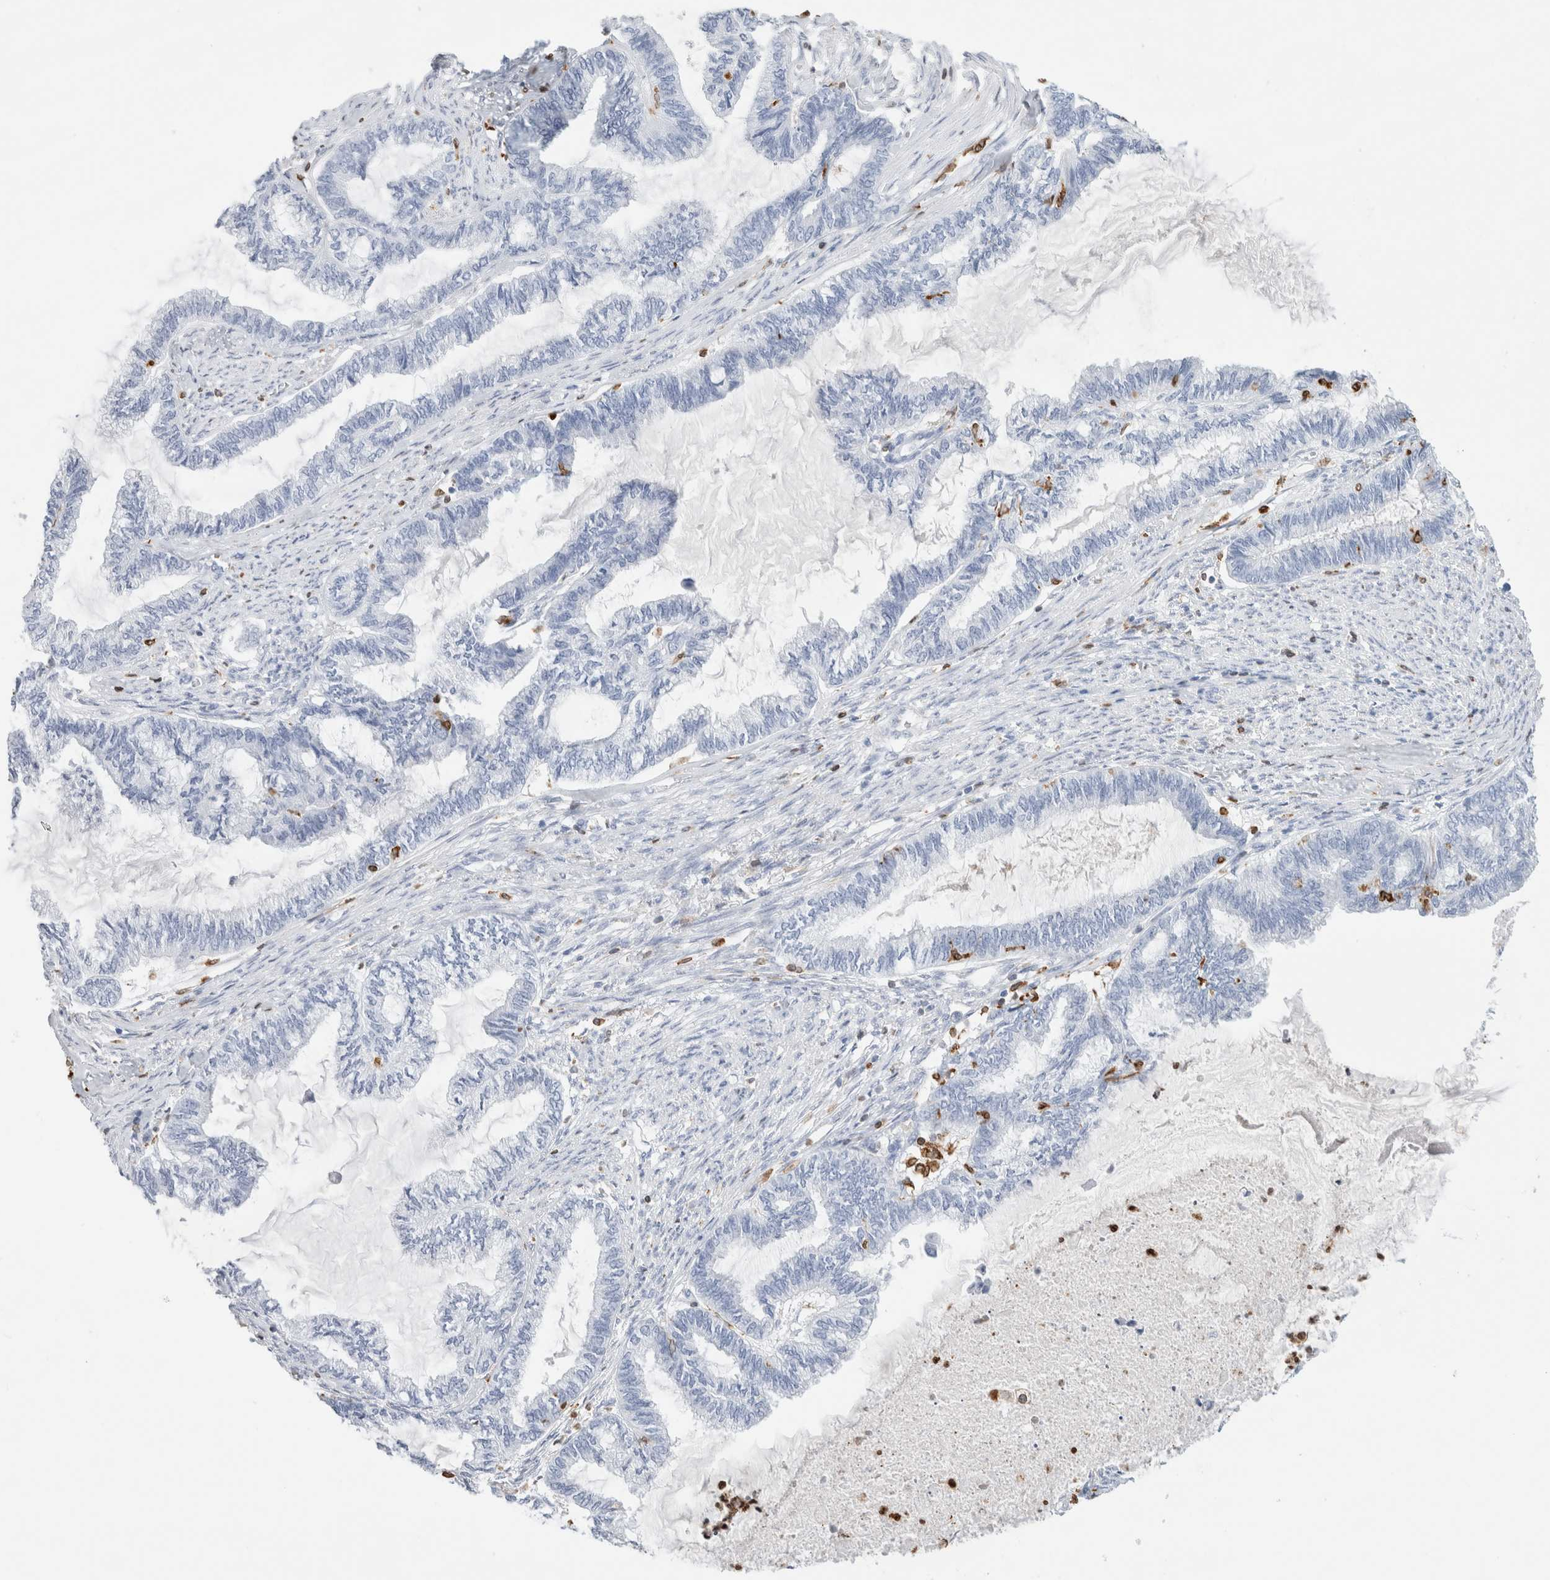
{"staining": {"intensity": "negative", "quantity": "none", "location": "none"}, "tissue": "endometrial cancer", "cell_type": "Tumor cells", "image_type": "cancer", "snomed": [{"axis": "morphology", "description": "Adenocarcinoma, NOS"}, {"axis": "topography", "description": "Endometrium"}], "caption": "Immunohistochemistry (IHC) micrograph of neoplastic tissue: human adenocarcinoma (endometrial) stained with DAB (3,3'-diaminobenzidine) displays no significant protein expression in tumor cells. The staining was performed using DAB to visualize the protein expression in brown, while the nuclei were stained in blue with hematoxylin (Magnification: 20x).", "gene": "ALOX5AP", "patient": {"sex": "female", "age": 86}}